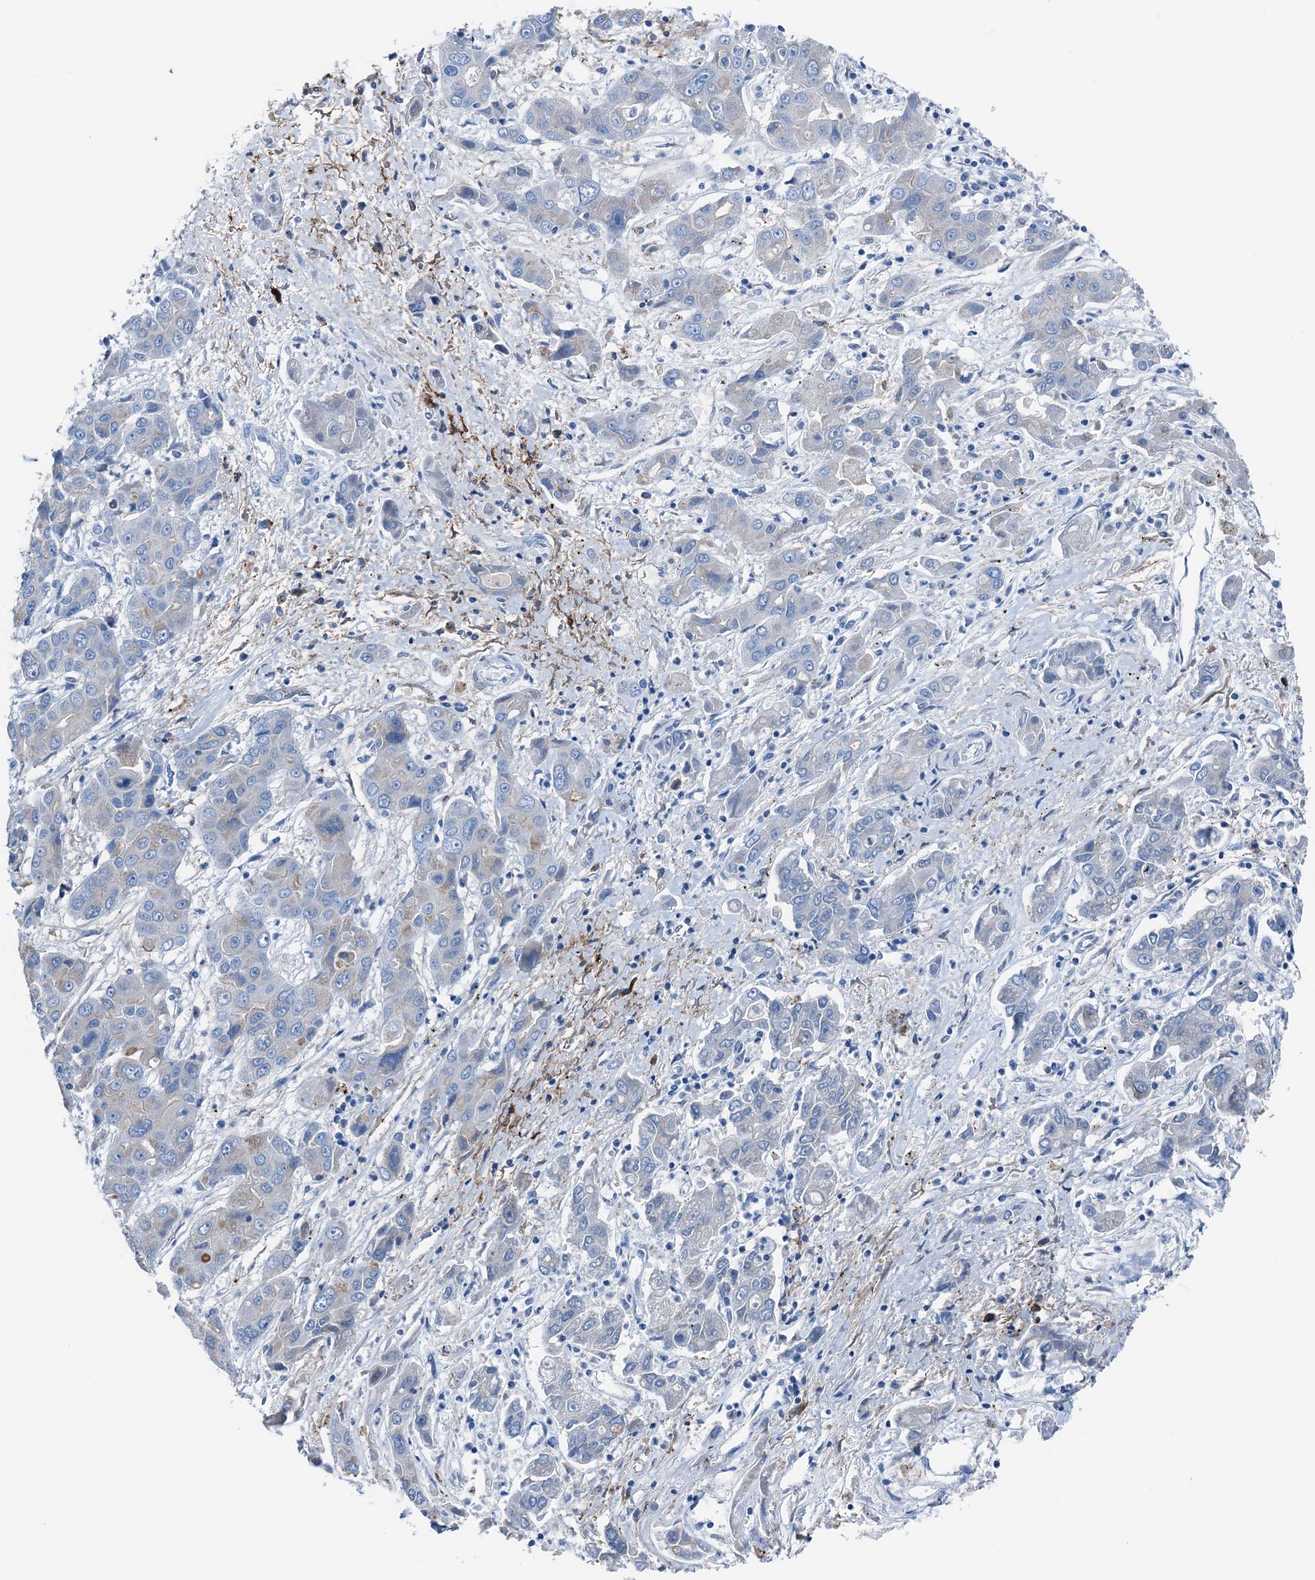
{"staining": {"intensity": "weak", "quantity": "<25%", "location": "cytoplasmic/membranous"}, "tissue": "liver cancer", "cell_type": "Tumor cells", "image_type": "cancer", "snomed": [{"axis": "morphology", "description": "Cholangiocarcinoma"}, {"axis": "topography", "description": "Liver"}], "caption": "Image shows no protein expression in tumor cells of cholangiocarcinoma (liver) tissue.", "gene": "C1QTNF4", "patient": {"sex": "male", "age": 67}}